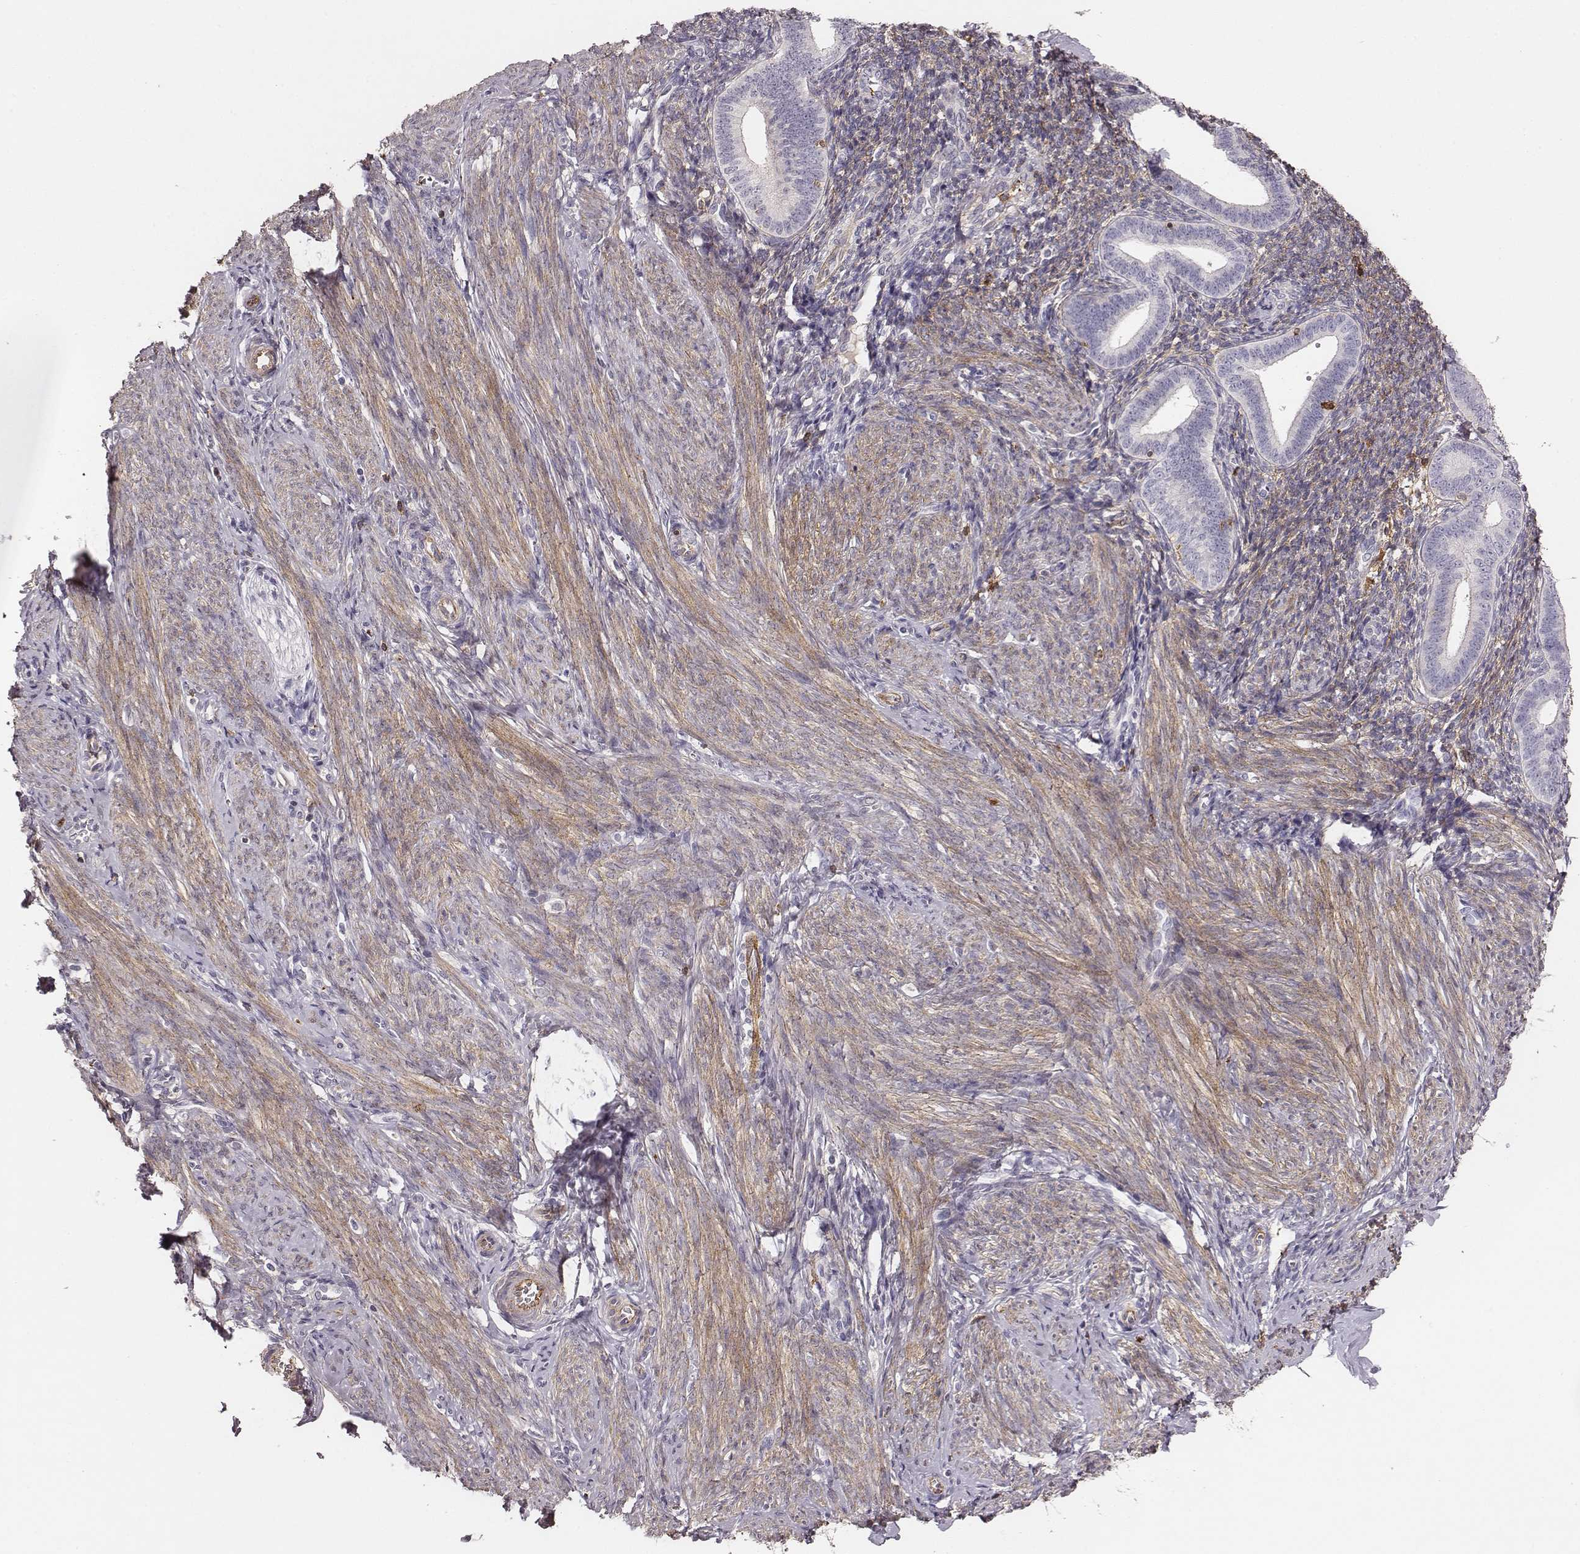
{"staining": {"intensity": "negative", "quantity": "none", "location": "none"}, "tissue": "endometrium", "cell_type": "Cells in endometrial stroma", "image_type": "normal", "snomed": [{"axis": "morphology", "description": "Normal tissue, NOS"}, {"axis": "topography", "description": "Endometrium"}], "caption": "The IHC image has no significant expression in cells in endometrial stroma of endometrium.", "gene": "ZYX", "patient": {"sex": "female", "age": 40}}